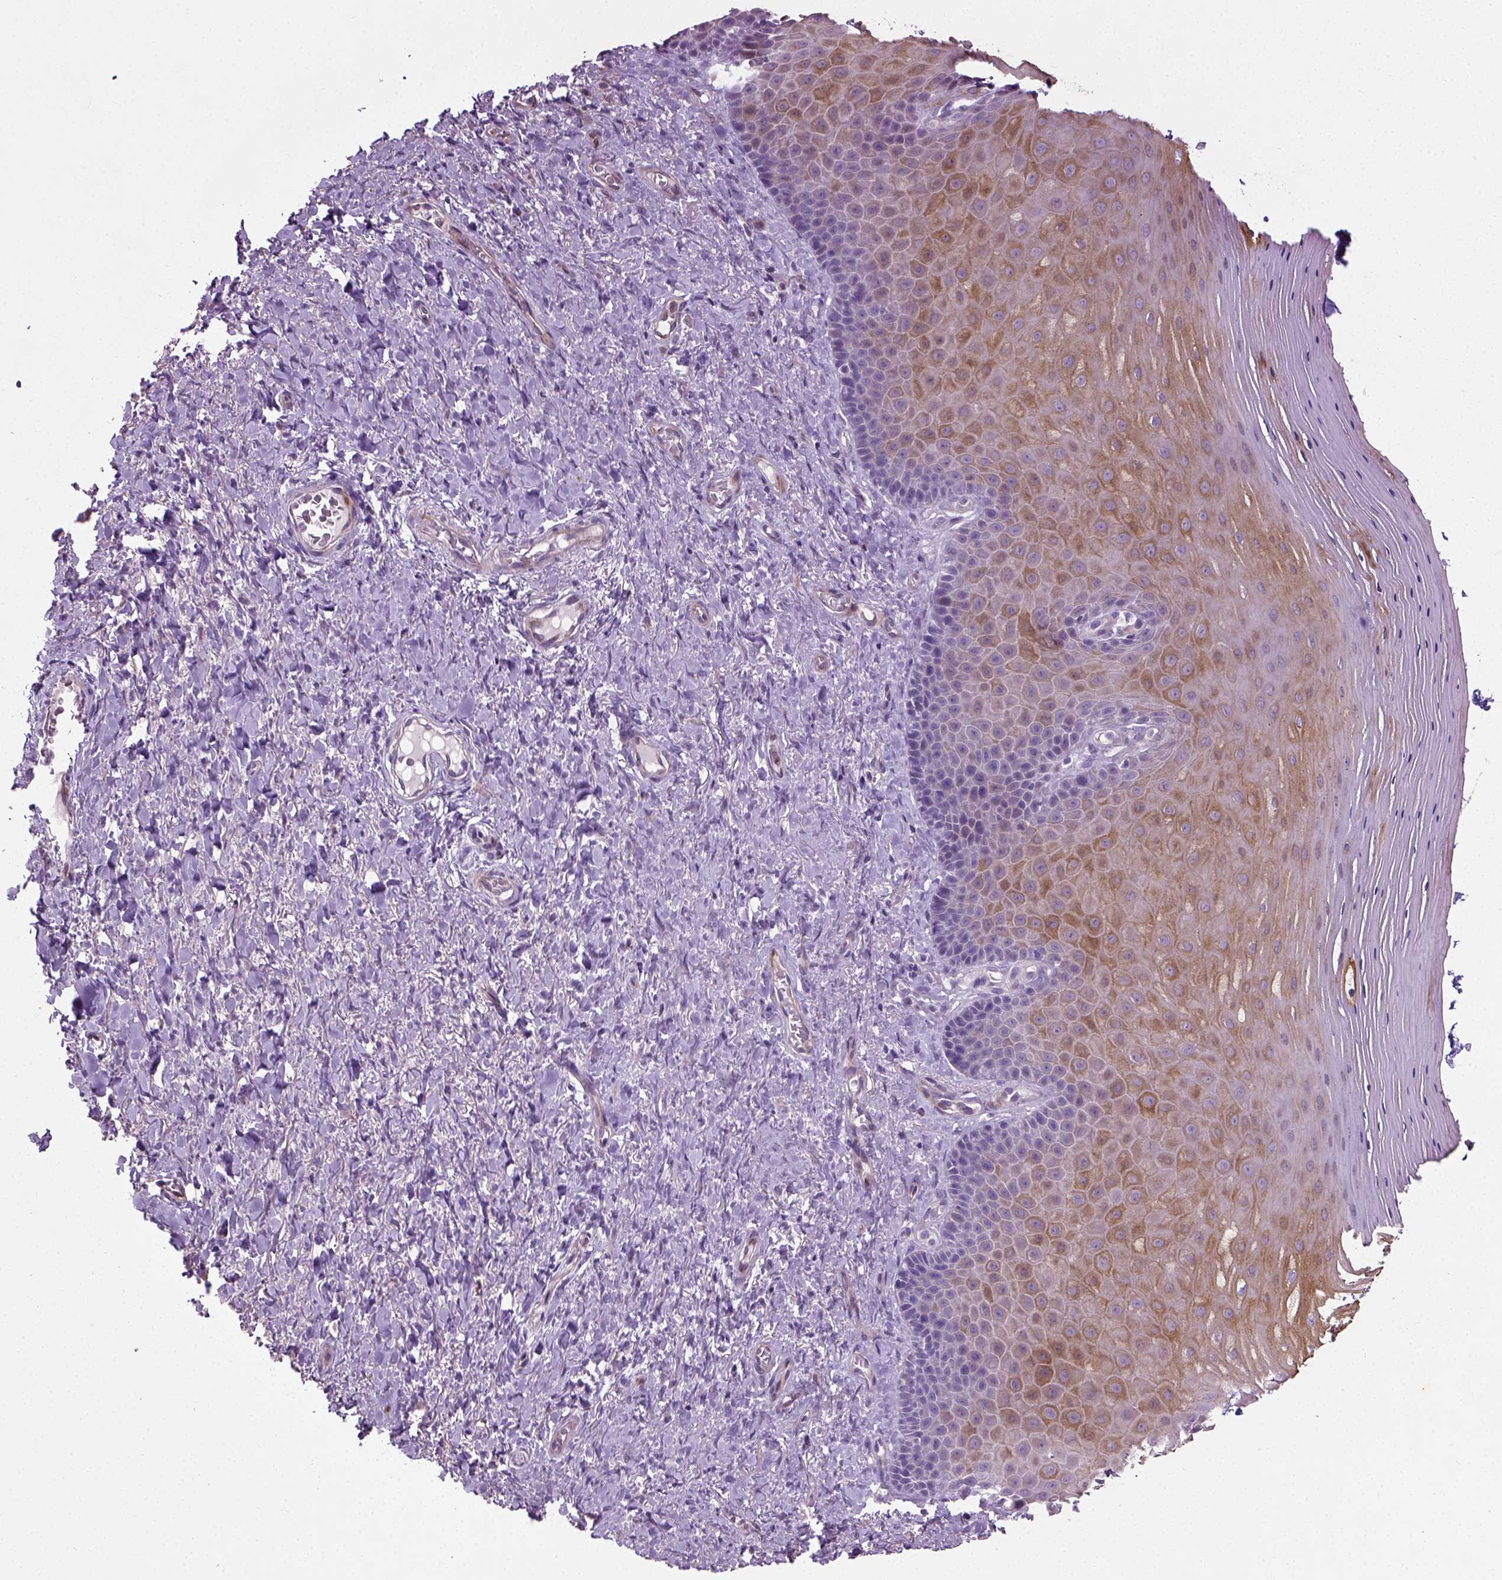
{"staining": {"intensity": "strong", "quantity": "<25%", "location": "cytoplasmic/membranous"}, "tissue": "vagina", "cell_type": "Squamous epithelial cells", "image_type": "normal", "snomed": [{"axis": "morphology", "description": "Normal tissue, NOS"}, {"axis": "topography", "description": "Vagina"}], "caption": "Immunohistochemistry staining of unremarkable vagina, which displays medium levels of strong cytoplasmic/membranous staining in about <25% of squamous epithelial cells indicating strong cytoplasmic/membranous protein expression. The staining was performed using DAB (brown) for protein detection and nuclei were counterstained in hematoxylin (blue).", "gene": "PKP3", "patient": {"sex": "female", "age": 83}}